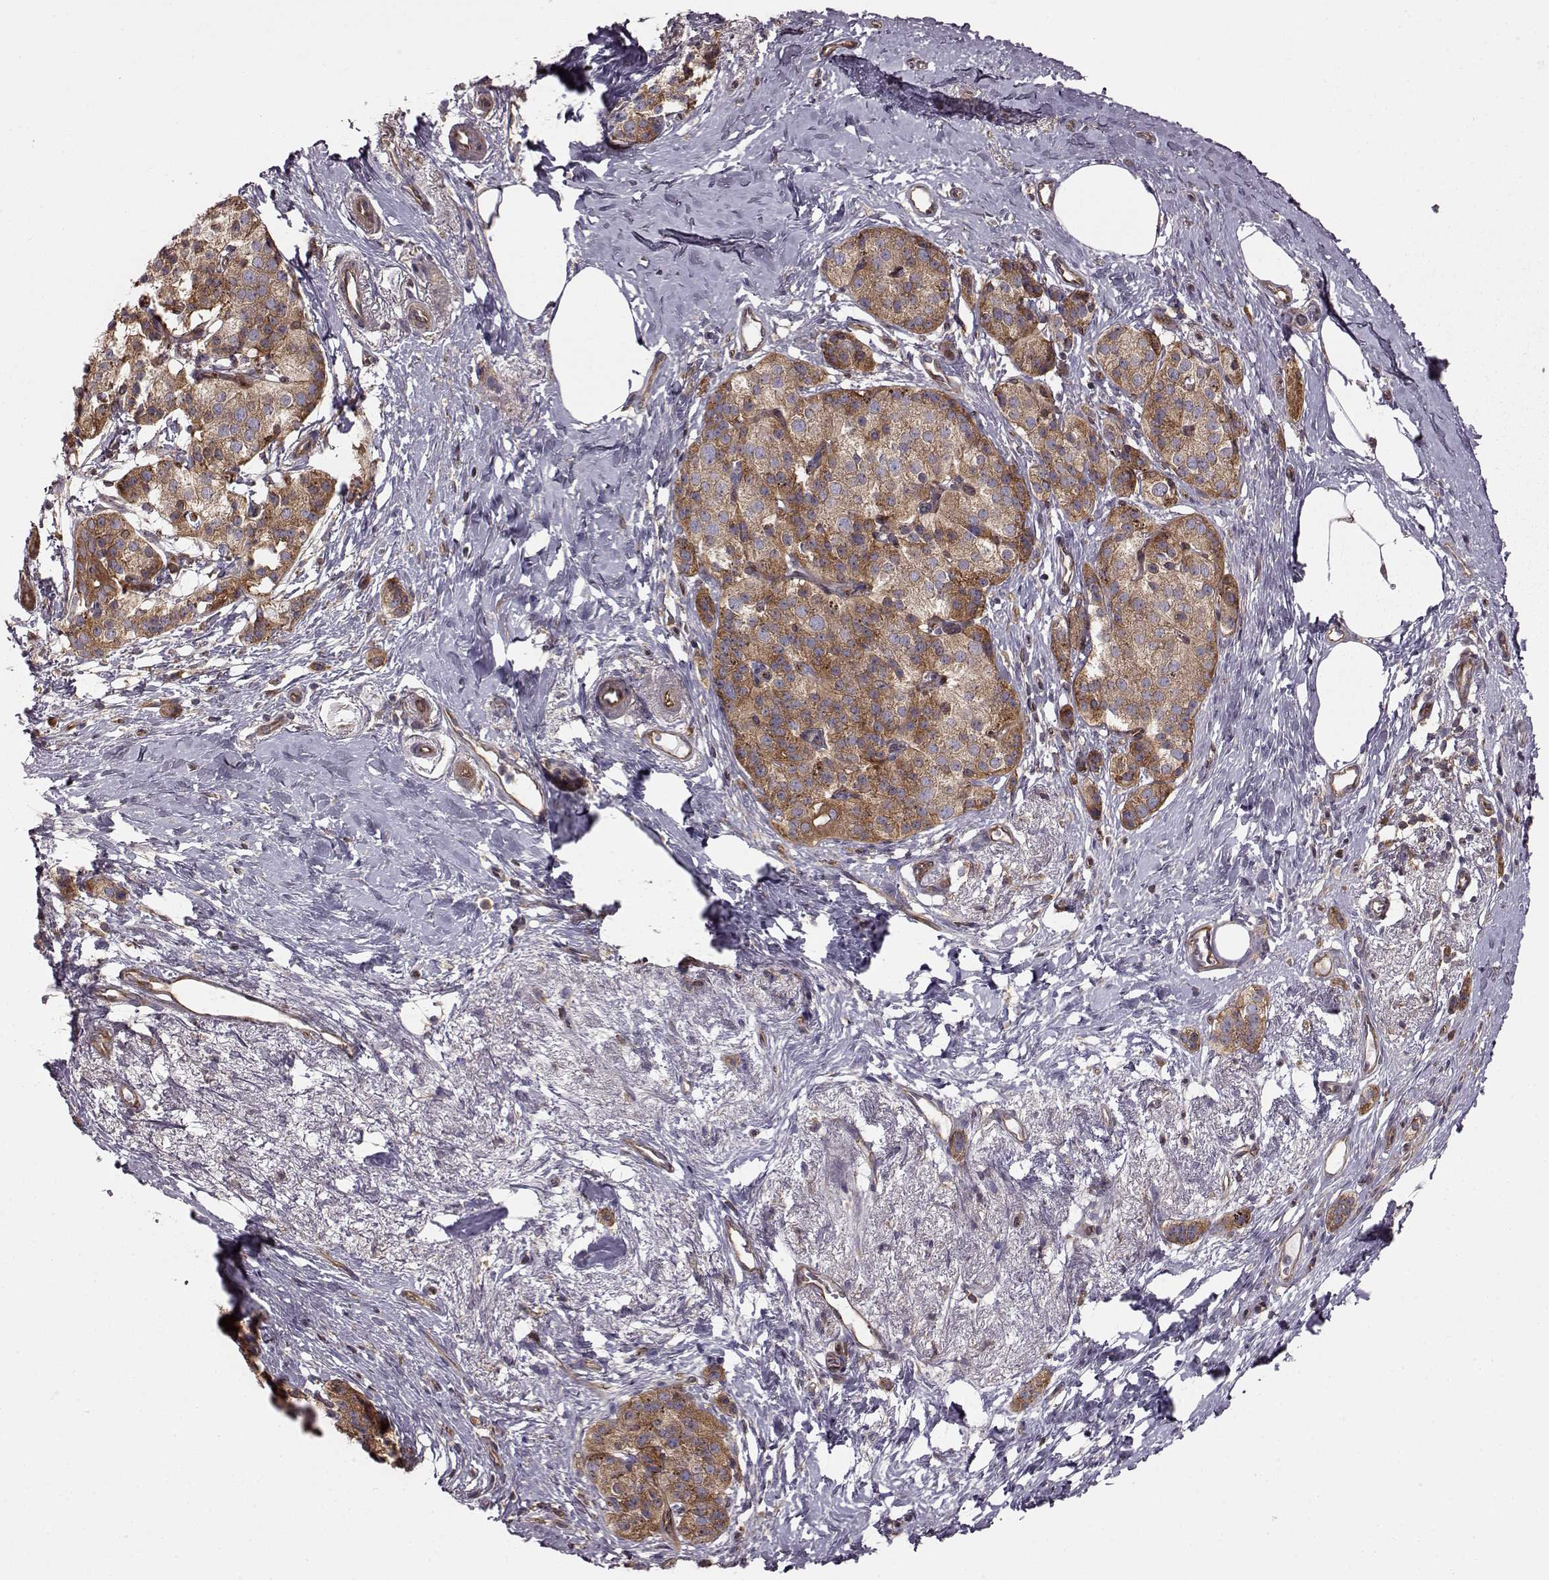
{"staining": {"intensity": "strong", "quantity": "25%-75%", "location": "cytoplasmic/membranous"}, "tissue": "pancreatic cancer", "cell_type": "Tumor cells", "image_type": "cancer", "snomed": [{"axis": "morphology", "description": "Adenocarcinoma, NOS"}, {"axis": "topography", "description": "Pancreas"}], "caption": "A high-resolution histopathology image shows immunohistochemistry staining of pancreatic cancer (adenocarcinoma), which displays strong cytoplasmic/membranous expression in about 25%-75% of tumor cells.", "gene": "RABGAP1", "patient": {"sex": "female", "age": 72}}